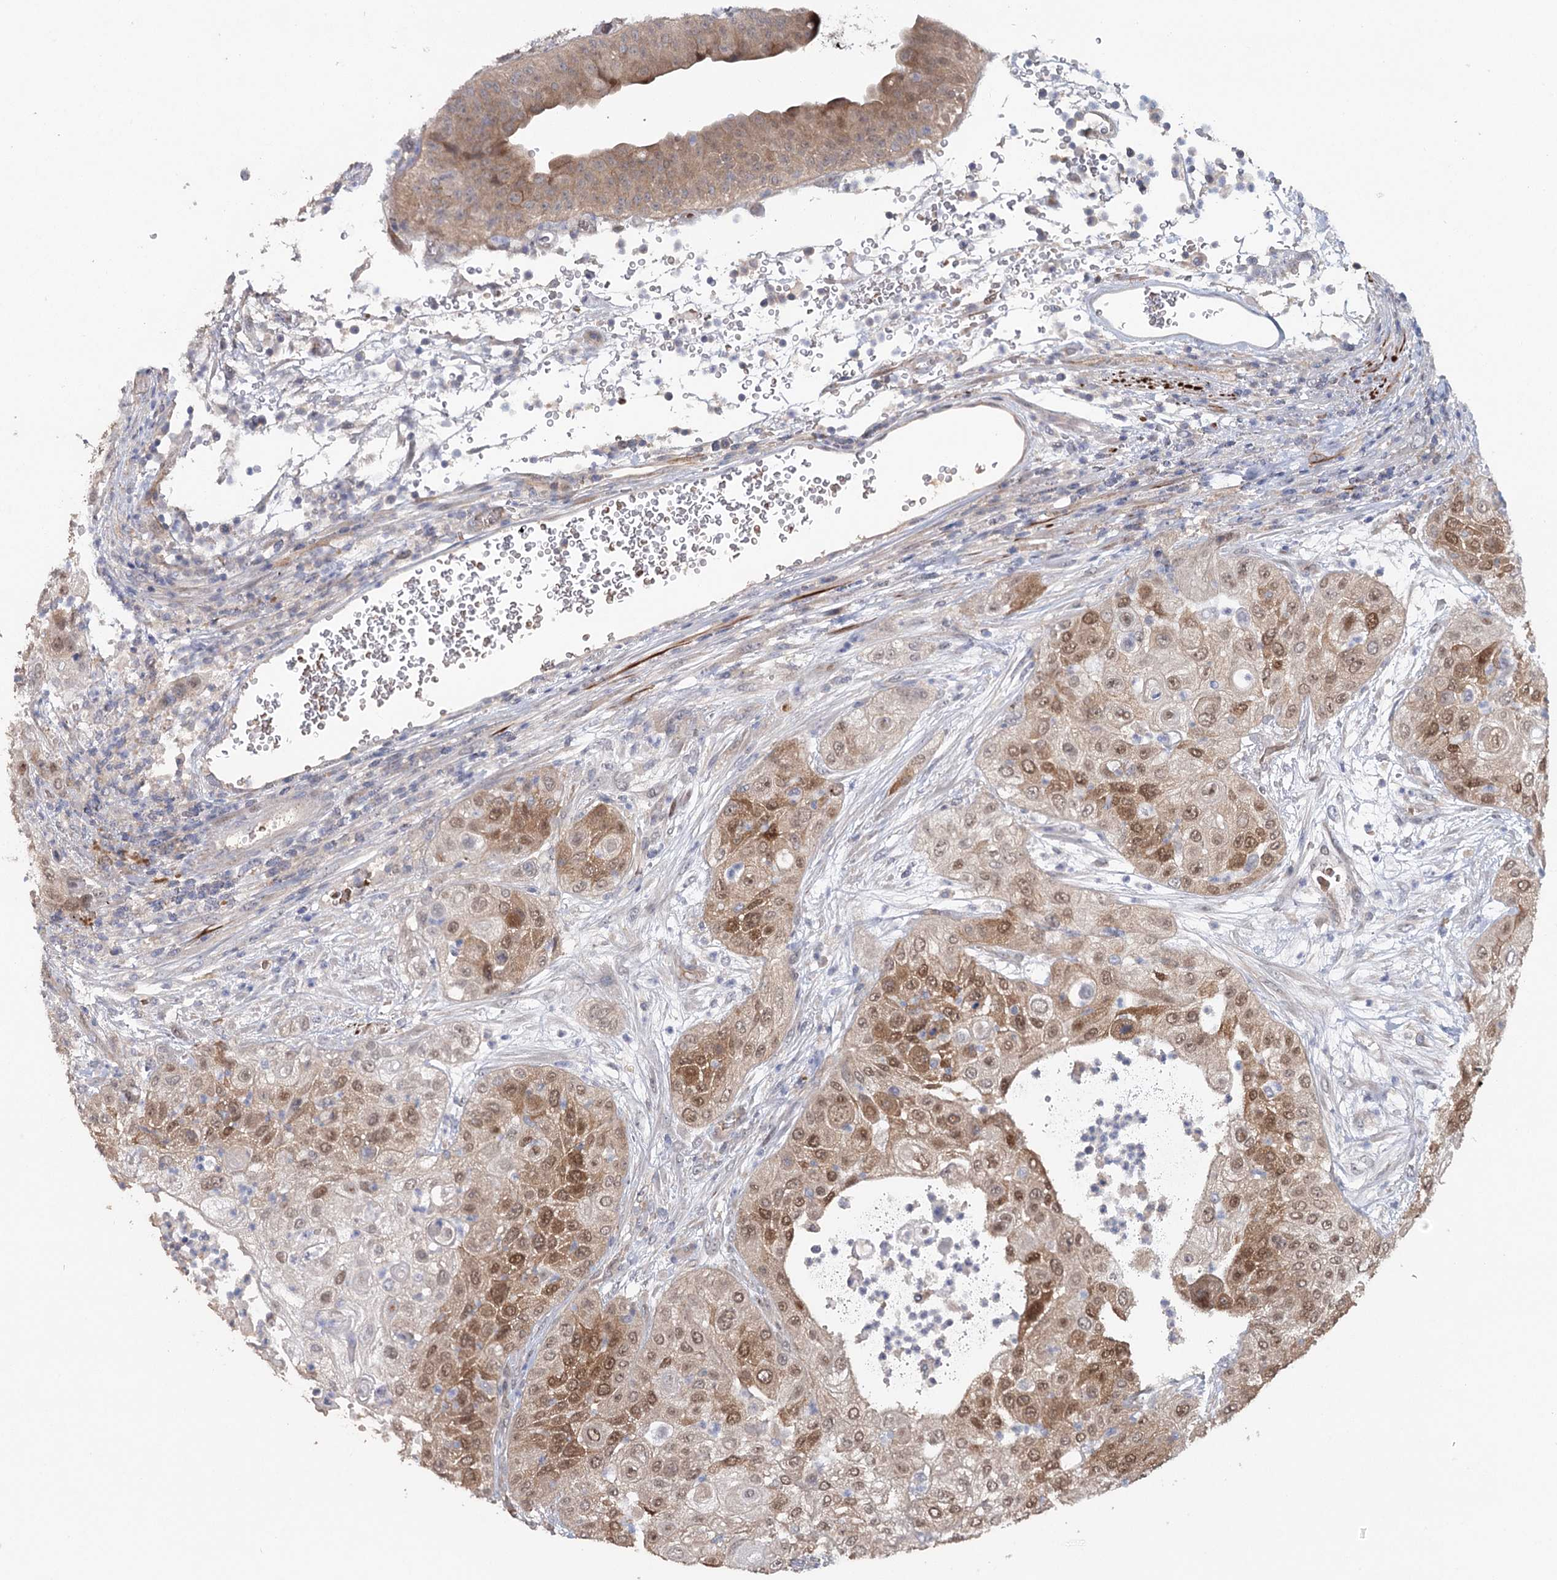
{"staining": {"intensity": "moderate", "quantity": ">75%", "location": "cytoplasmic/membranous,nuclear"}, "tissue": "urothelial cancer", "cell_type": "Tumor cells", "image_type": "cancer", "snomed": [{"axis": "morphology", "description": "Urothelial carcinoma, High grade"}, {"axis": "topography", "description": "Urinary bladder"}], "caption": "High-grade urothelial carcinoma was stained to show a protein in brown. There is medium levels of moderate cytoplasmic/membranous and nuclear expression in about >75% of tumor cells.", "gene": "MAP3K13", "patient": {"sex": "female", "age": 79}}